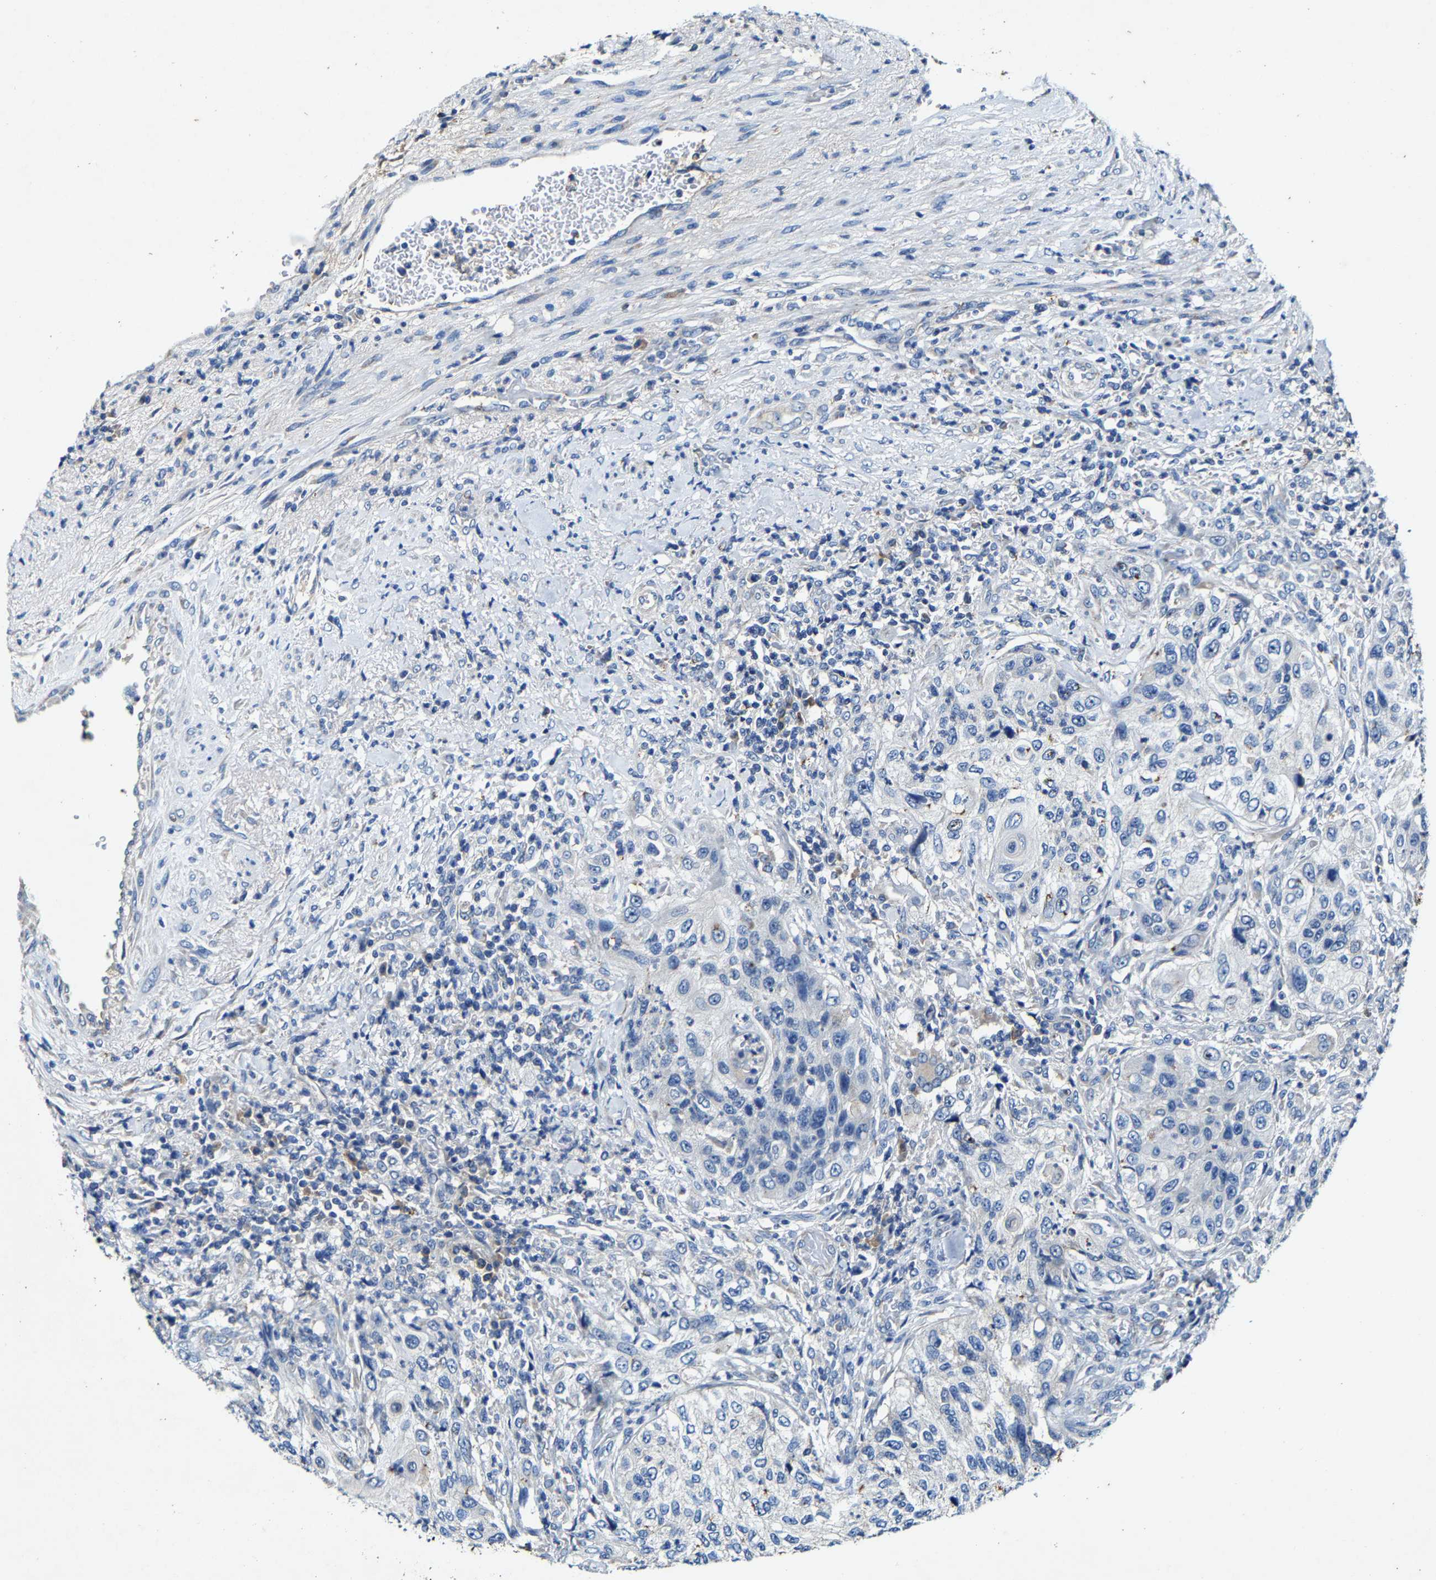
{"staining": {"intensity": "negative", "quantity": "none", "location": "none"}, "tissue": "urothelial cancer", "cell_type": "Tumor cells", "image_type": "cancer", "snomed": [{"axis": "morphology", "description": "Urothelial carcinoma, High grade"}, {"axis": "topography", "description": "Urinary bladder"}], "caption": "DAB (3,3'-diaminobenzidine) immunohistochemical staining of human urothelial cancer shows no significant staining in tumor cells. (DAB (3,3'-diaminobenzidine) immunohistochemistry (IHC) visualized using brightfield microscopy, high magnification).", "gene": "SLC25A25", "patient": {"sex": "female", "age": 60}}